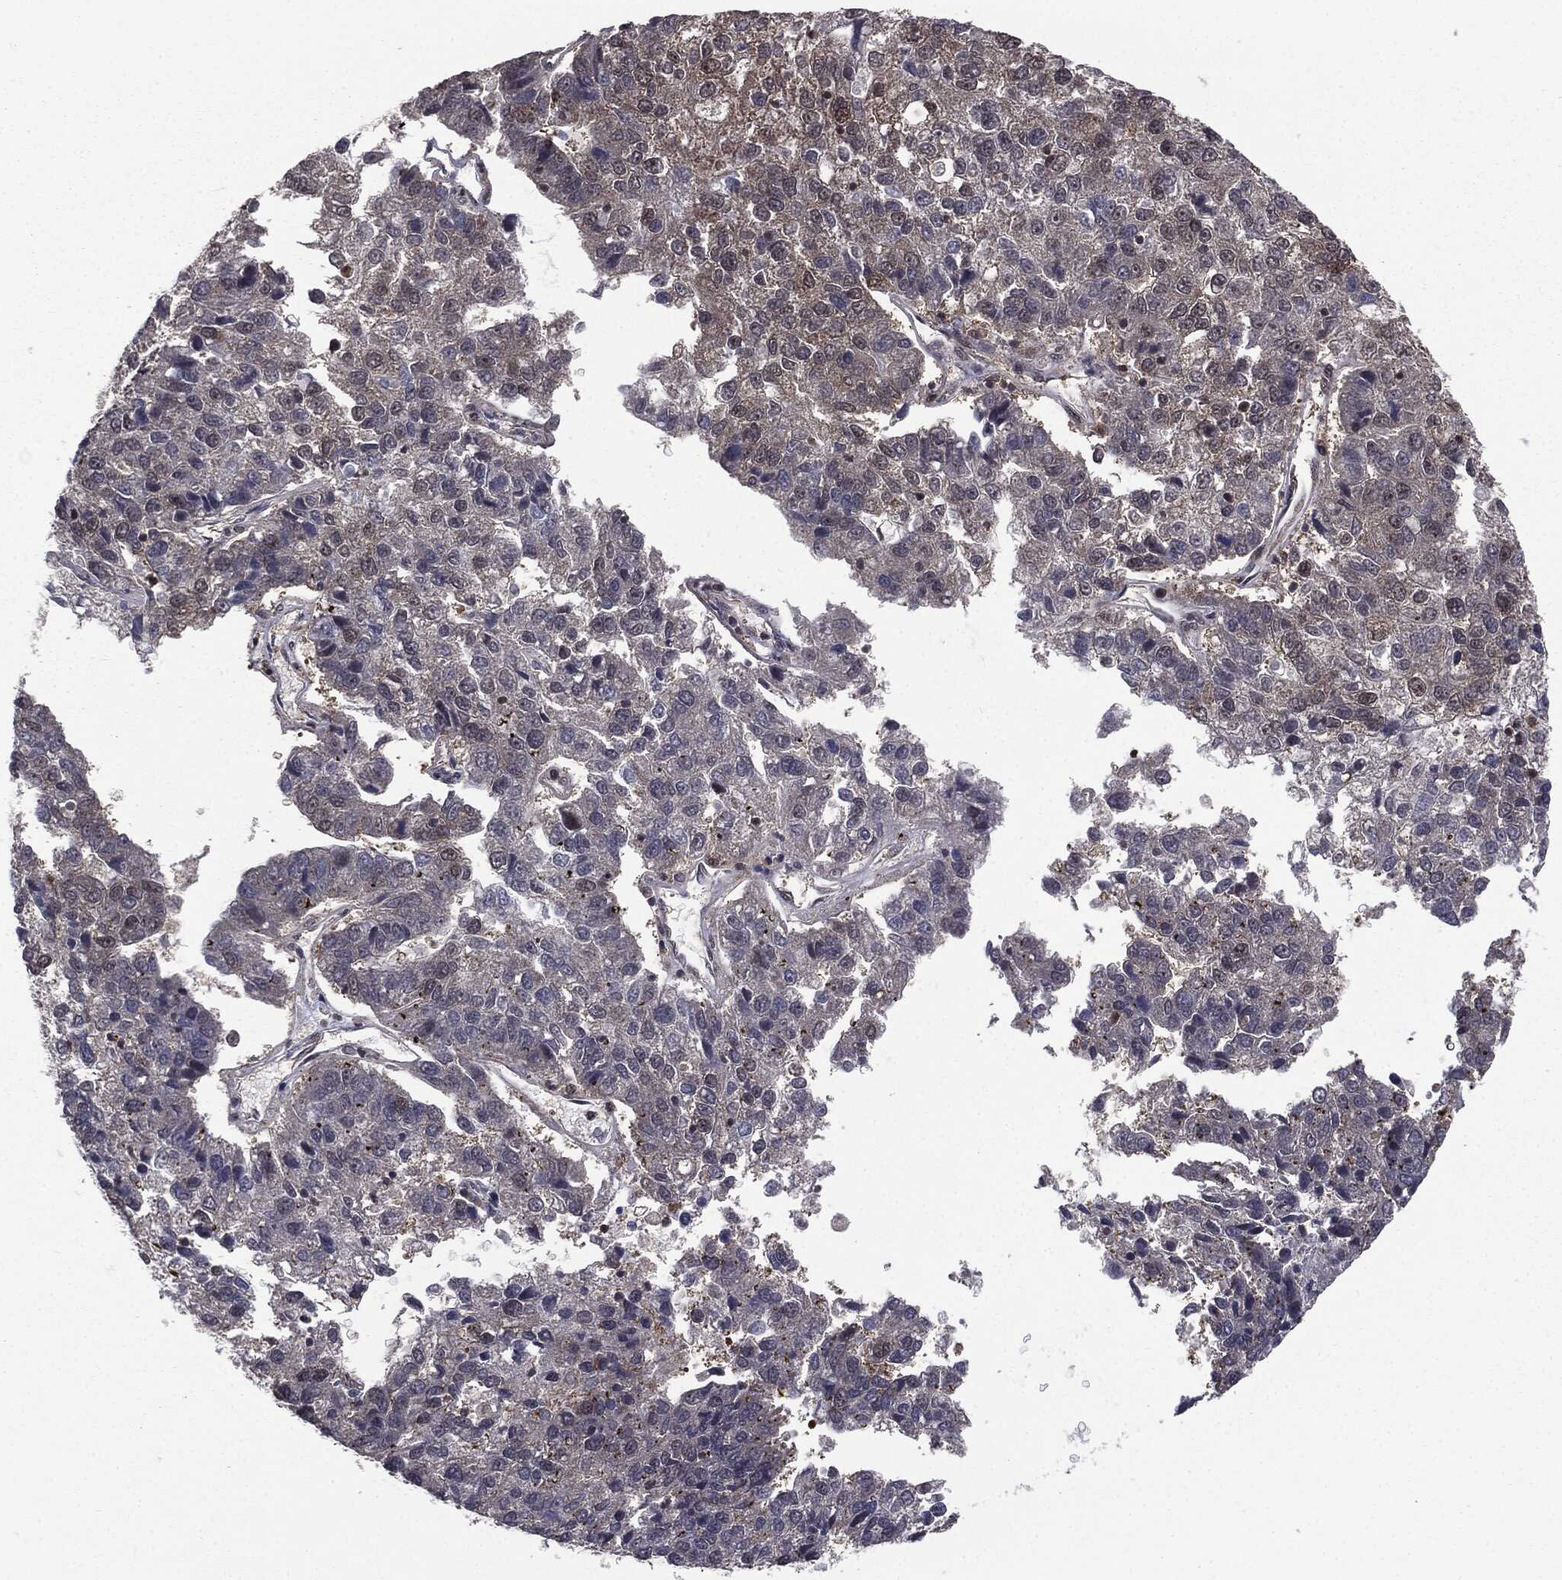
{"staining": {"intensity": "negative", "quantity": "none", "location": "none"}, "tissue": "pancreatic cancer", "cell_type": "Tumor cells", "image_type": "cancer", "snomed": [{"axis": "morphology", "description": "Adenocarcinoma, NOS"}, {"axis": "topography", "description": "Pancreas"}], "caption": "The photomicrograph demonstrates no significant staining in tumor cells of pancreatic cancer.", "gene": "PTPA", "patient": {"sex": "female", "age": 61}}